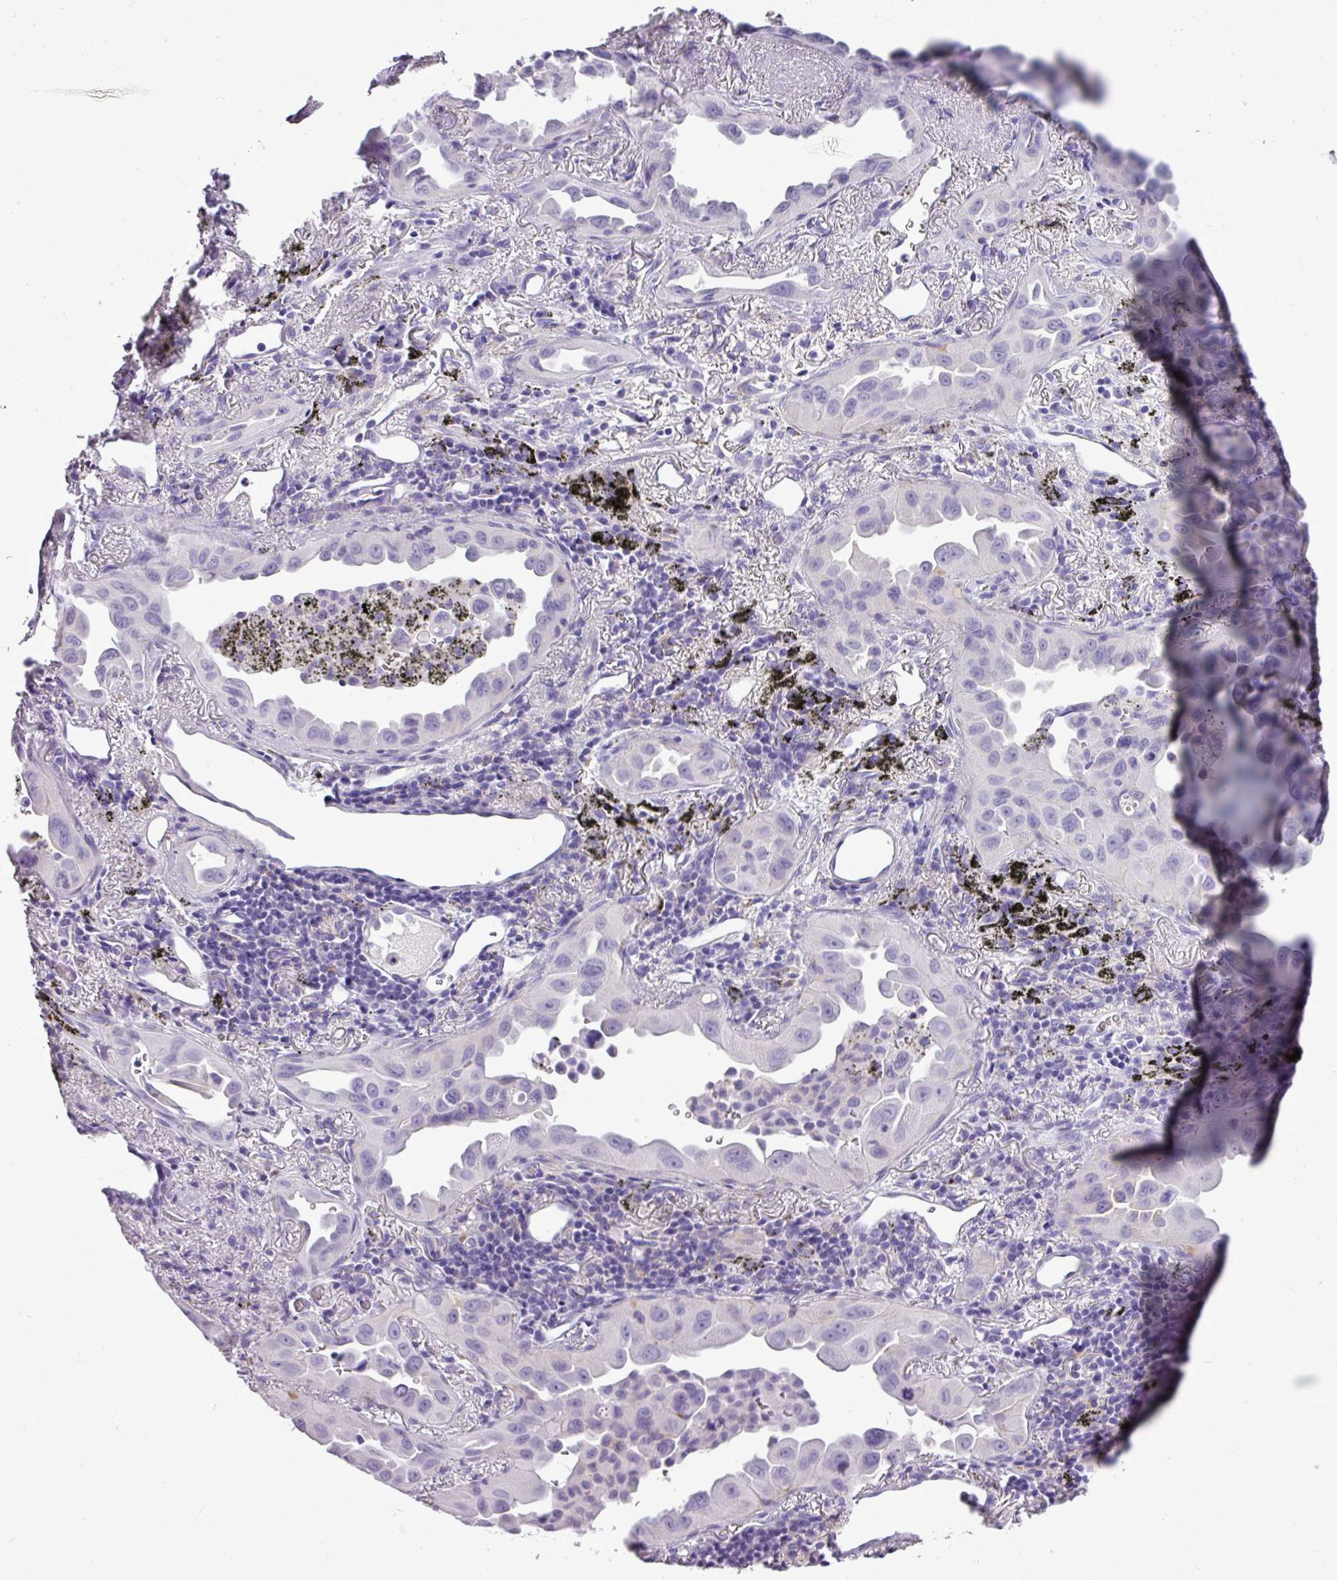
{"staining": {"intensity": "negative", "quantity": "none", "location": "none"}, "tissue": "lung cancer", "cell_type": "Tumor cells", "image_type": "cancer", "snomed": [{"axis": "morphology", "description": "Adenocarcinoma, NOS"}, {"axis": "topography", "description": "Lung"}], "caption": "A photomicrograph of human lung adenocarcinoma is negative for staining in tumor cells.", "gene": "RBMXL2", "patient": {"sex": "male", "age": 68}}